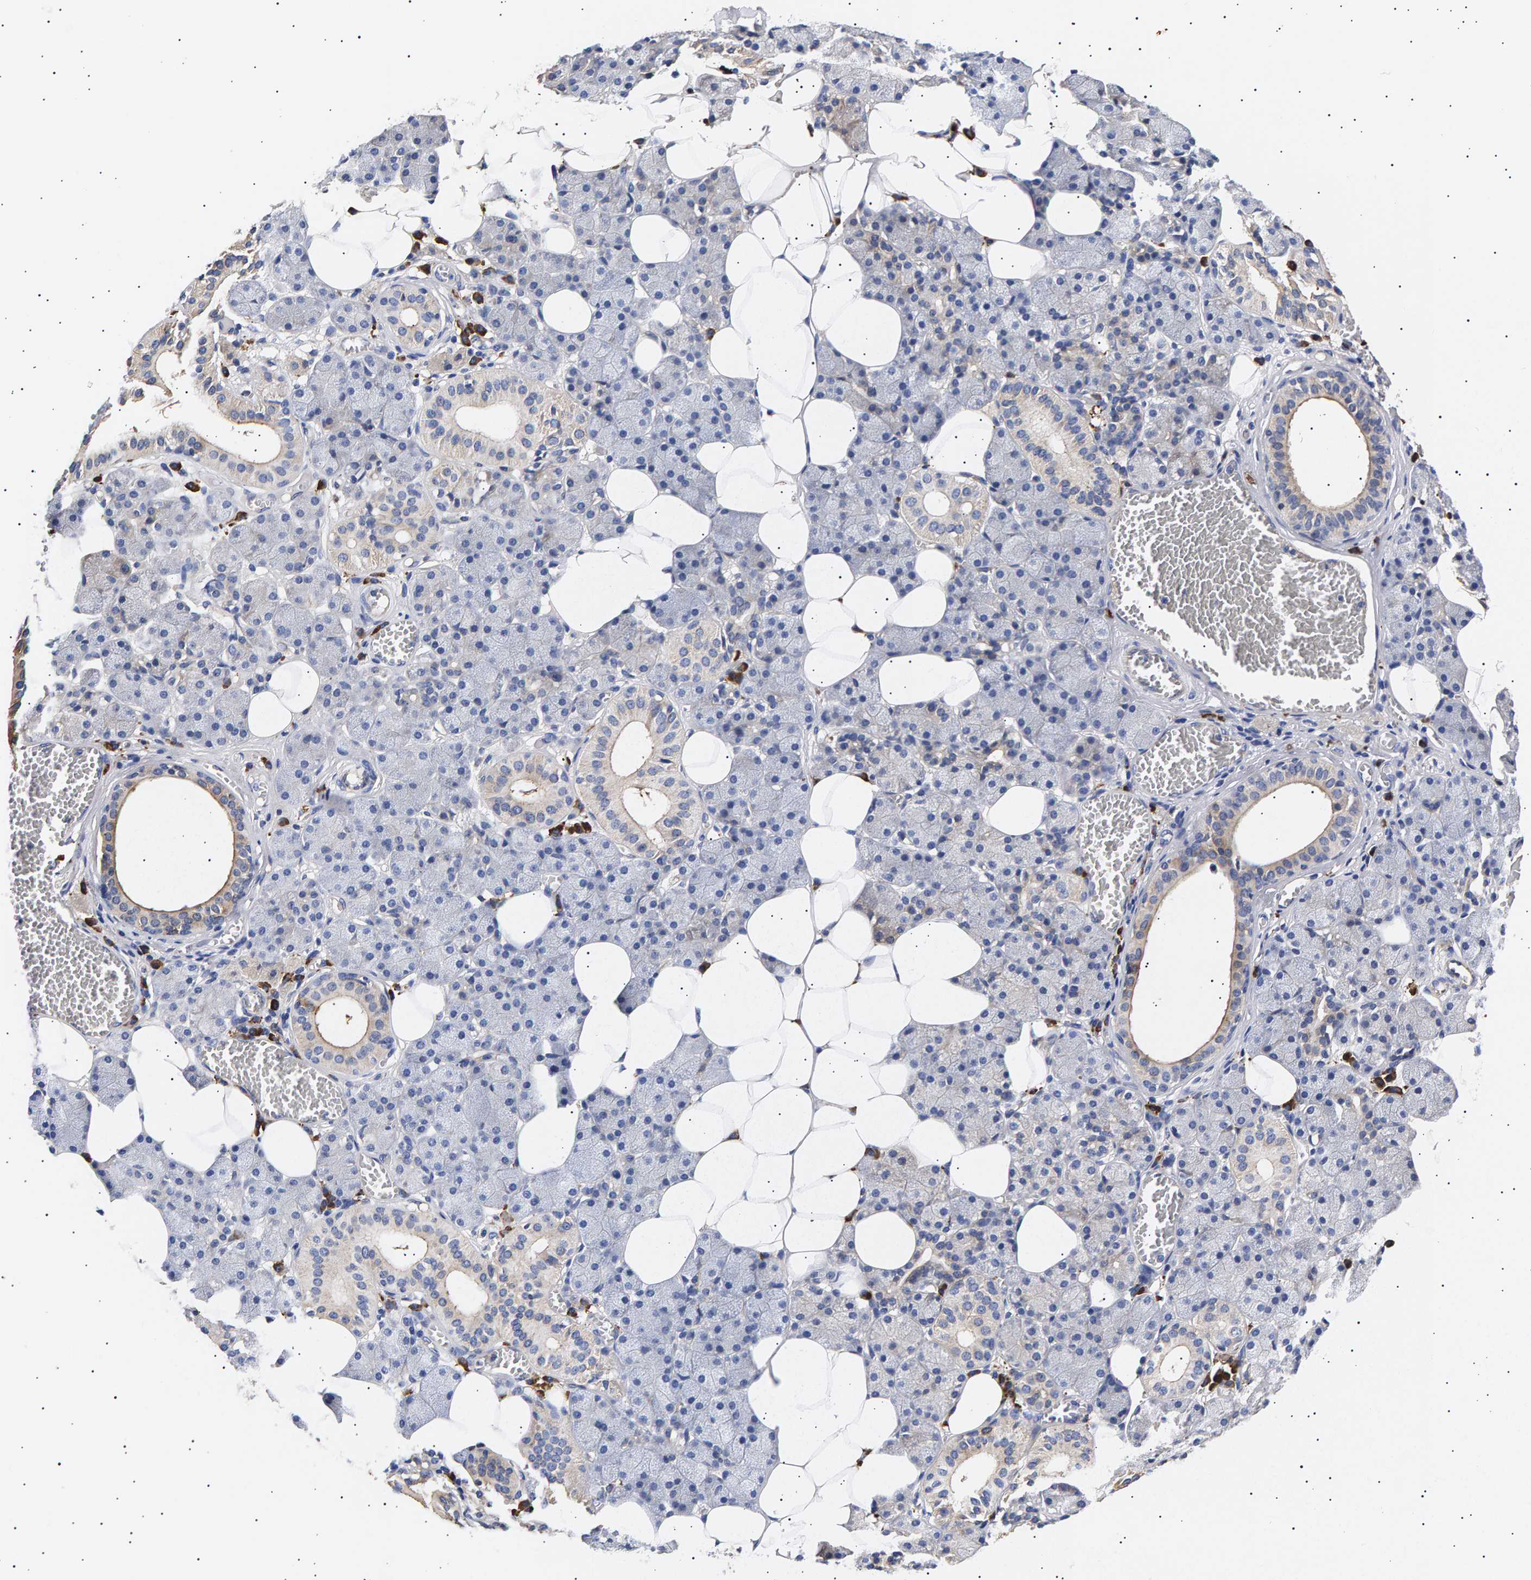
{"staining": {"intensity": "moderate", "quantity": "<25%", "location": "cytoplasmic/membranous"}, "tissue": "salivary gland", "cell_type": "Glandular cells", "image_type": "normal", "snomed": [{"axis": "morphology", "description": "Normal tissue, NOS"}, {"axis": "topography", "description": "Salivary gland"}], "caption": "Immunohistochemistry (IHC) (DAB) staining of normal salivary gland shows moderate cytoplasmic/membranous protein expression in approximately <25% of glandular cells.", "gene": "ANKRD40", "patient": {"sex": "female", "age": 33}}